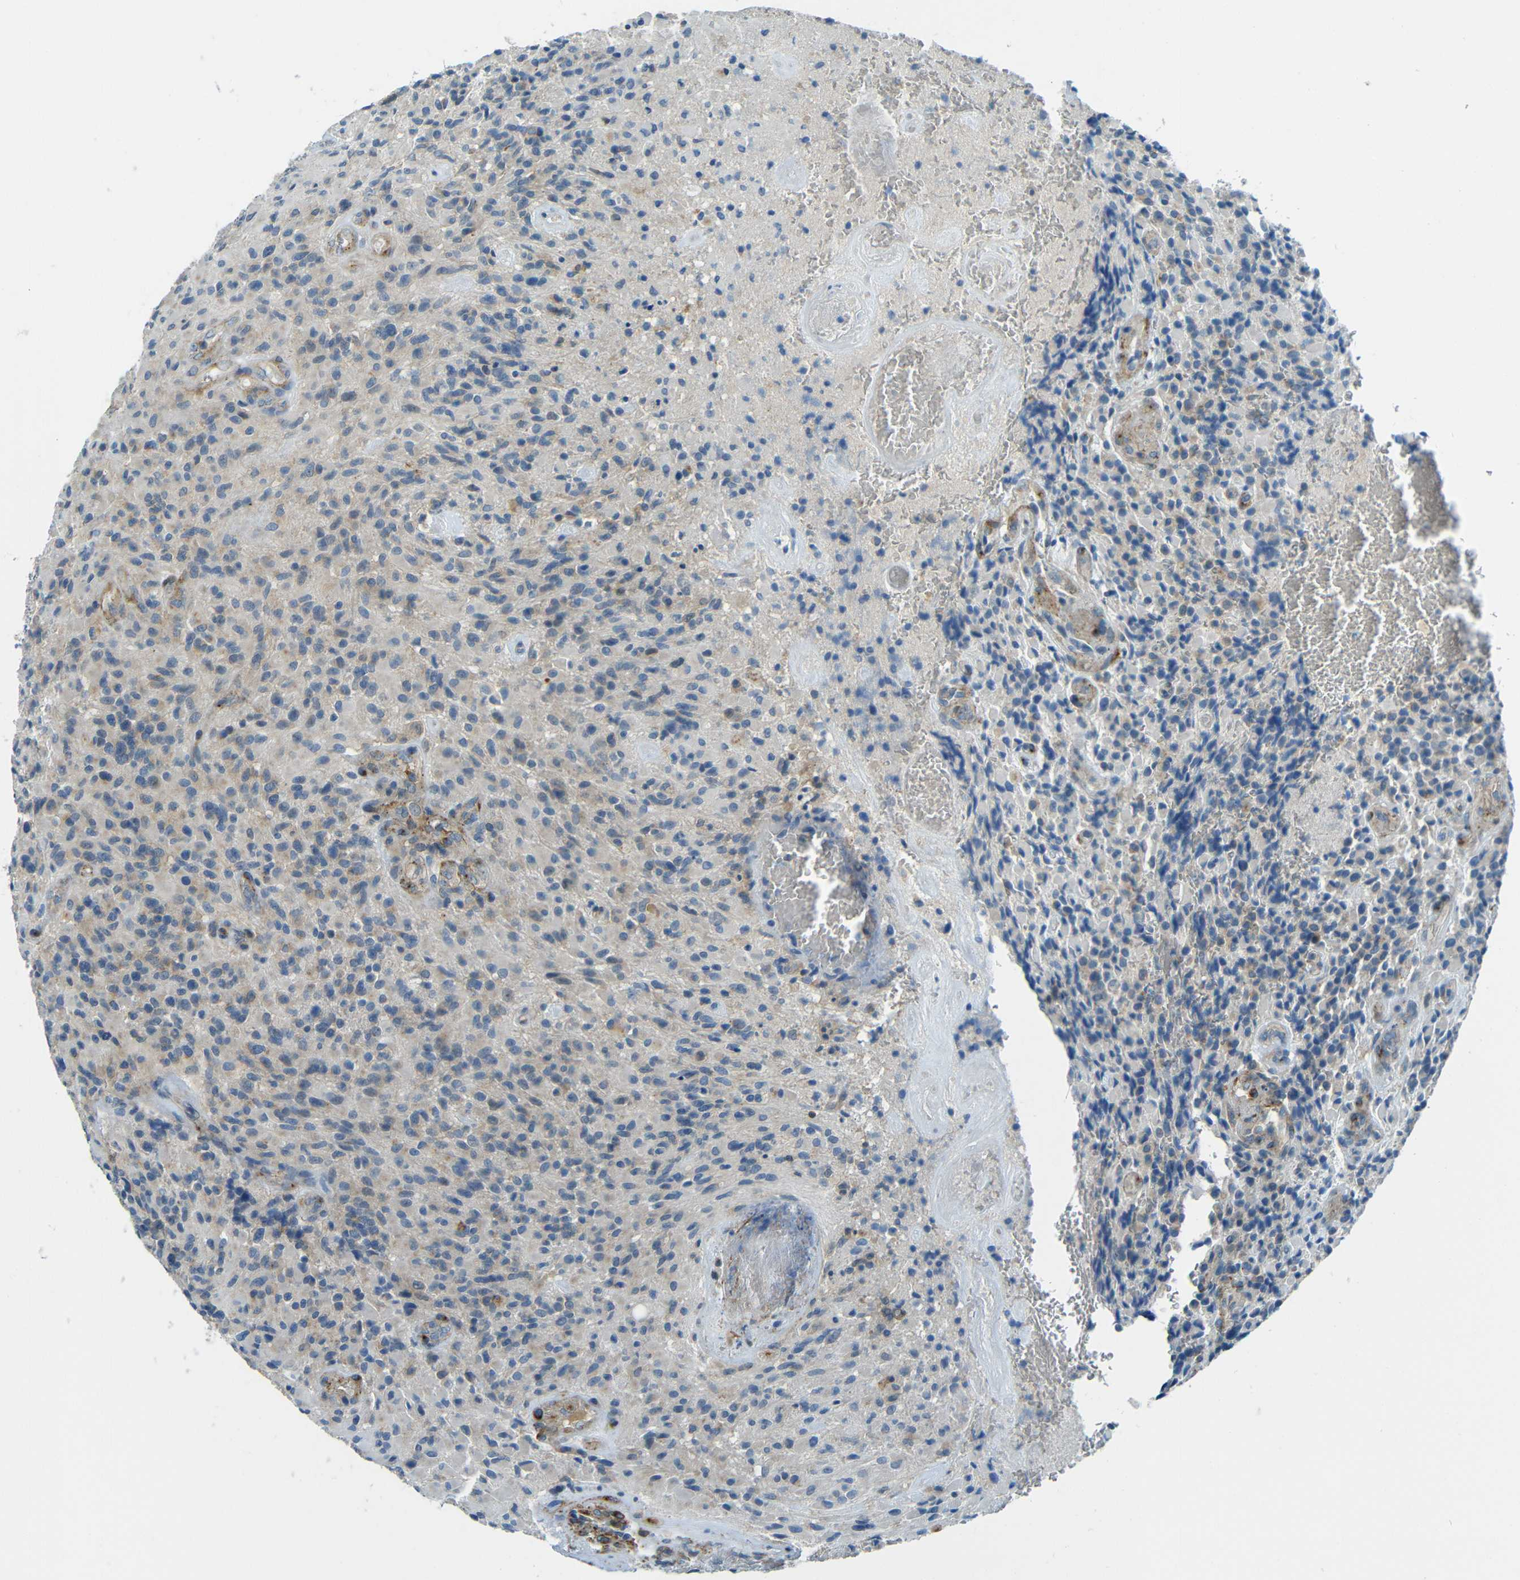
{"staining": {"intensity": "weak", "quantity": "<25%", "location": "cytoplasmic/membranous"}, "tissue": "glioma", "cell_type": "Tumor cells", "image_type": "cancer", "snomed": [{"axis": "morphology", "description": "Glioma, malignant, High grade"}, {"axis": "topography", "description": "Brain"}], "caption": "IHC photomicrograph of neoplastic tissue: human glioma stained with DAB reveals no significant protein expression in tumor cells.", "gene": "CYP26B1", "patient": {"sex": "male", "age": 71}}